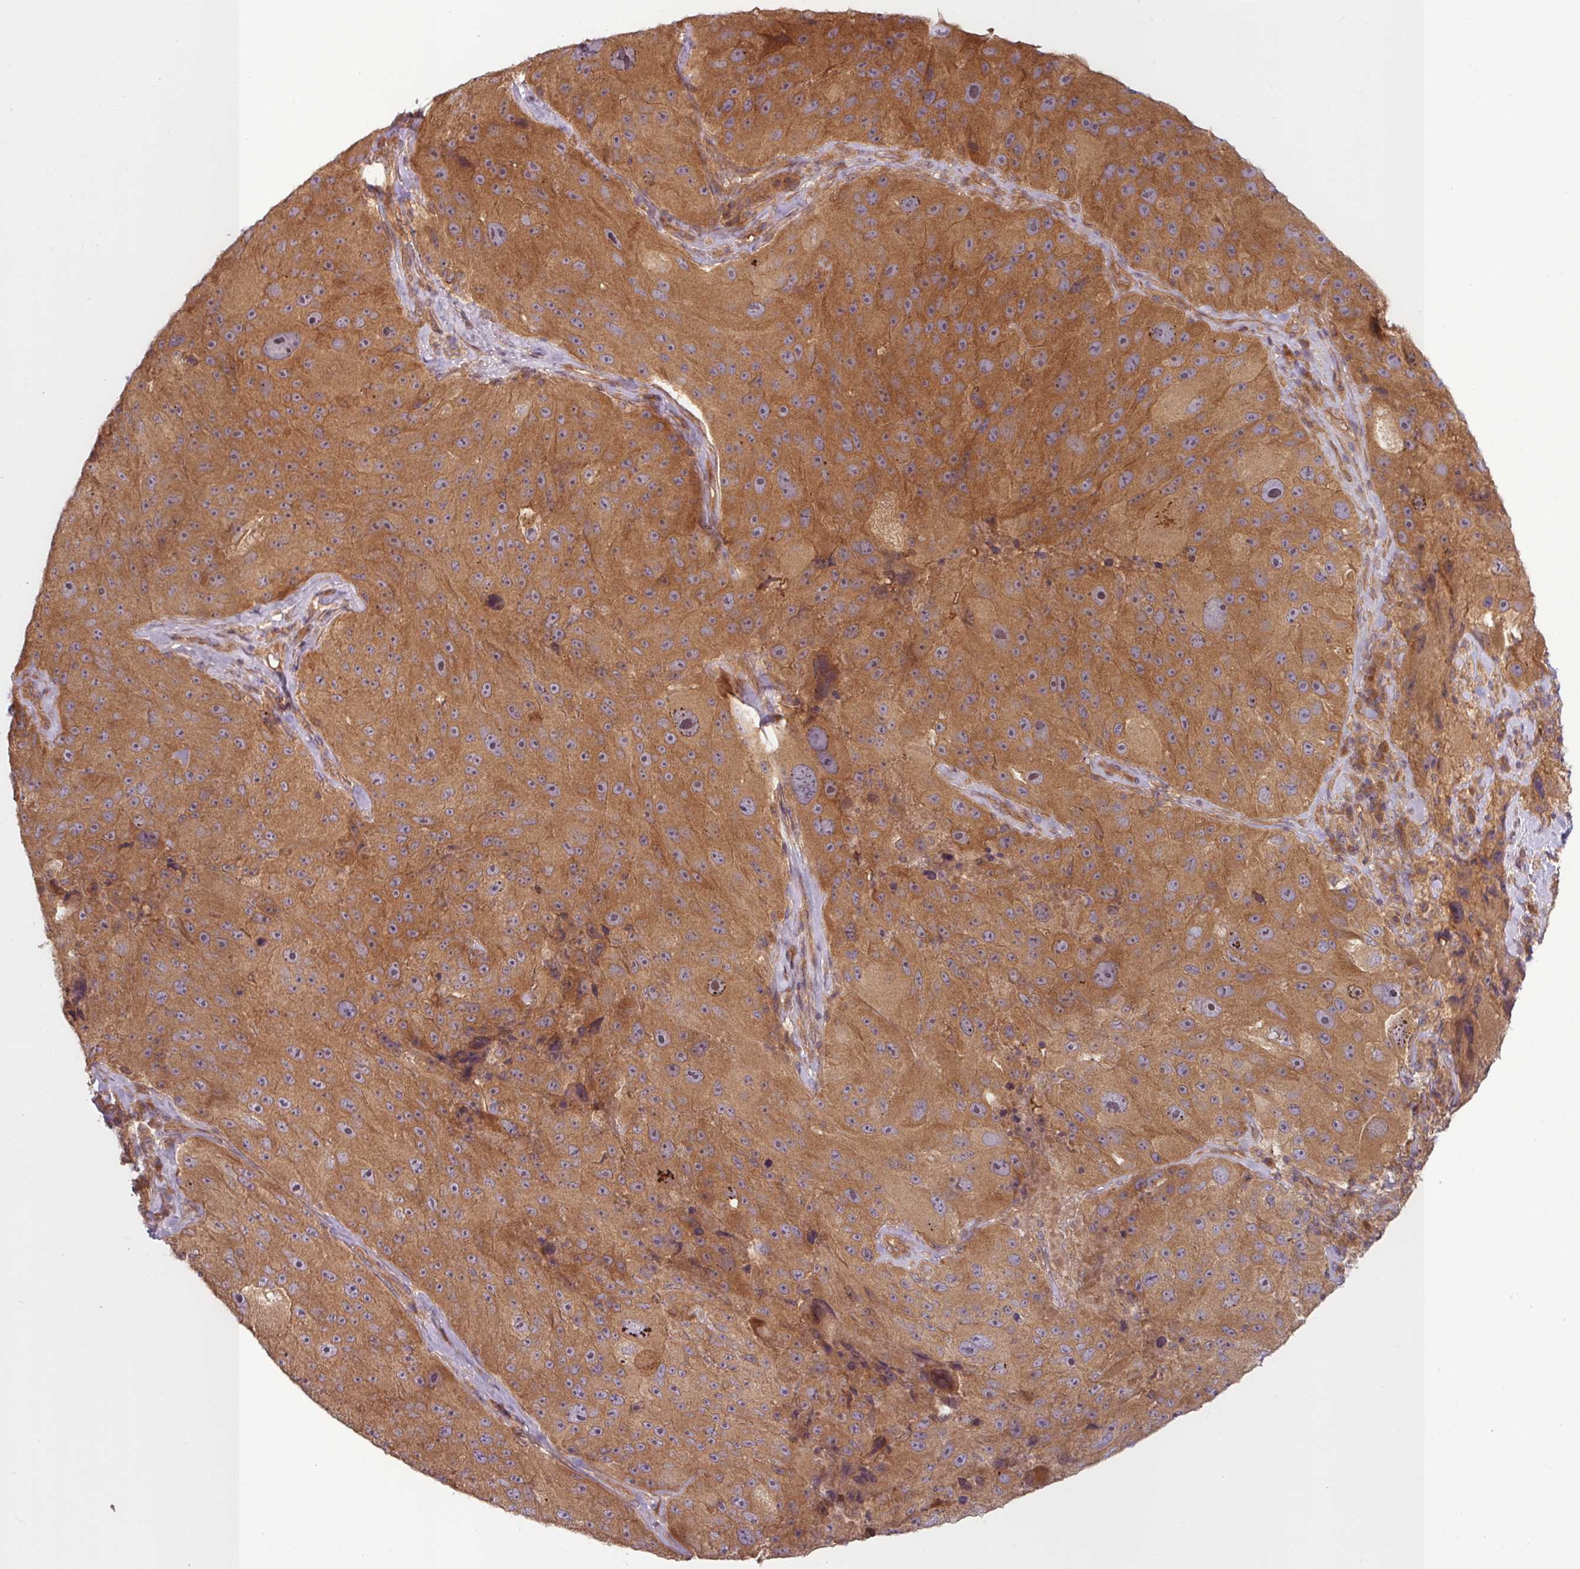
{"staining": {"intensity": "moderate", "quantity": ">75%", "location": "cytoplasmic/membranous"}, "tissue": "melanoma", "cell_type": "Tumor cells", "image_type": "cancer", "snomed": [{"axis": "morphology", "description": "Malignant melanoma, Metastatic site"}, {"axis": "topography", "description": "Lymph node"}], "caption": "Tumor cells demonstrate medium levels of moderate cytoplasmic/membranous expression in about >75% of cells in human malignant melanoma (metastatic site).", "gene": "RNF31", "patient": {"sex": "male", "age": 62}}